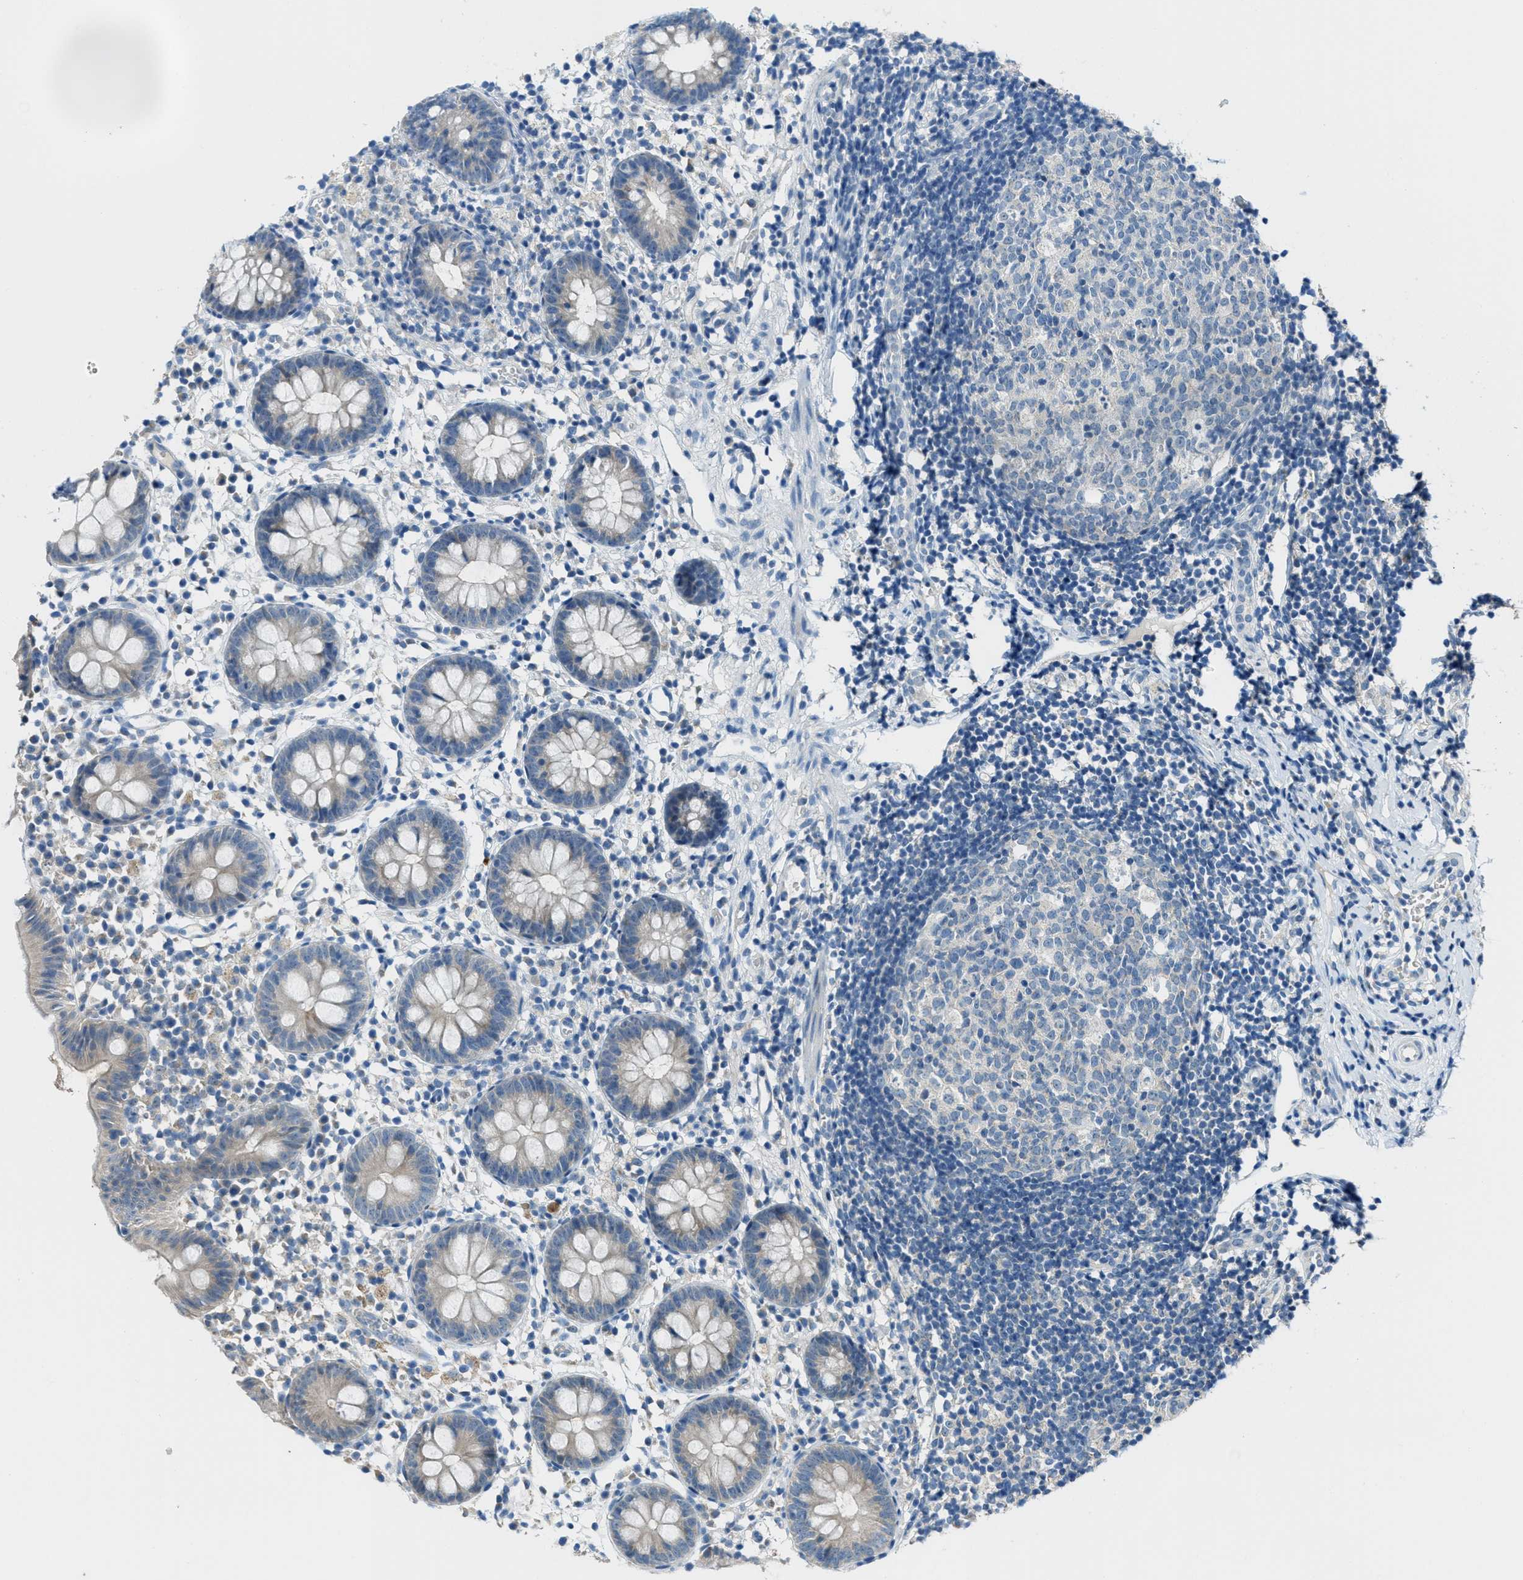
{"staining": {"intensity": "negative", "quantity": "none", "location": "none"}, "tissue": "appendix", "cell_type": "Glandular cells", "image_type": "normal", "snomed": [{"axis": "morphology", "description": "Normal tissue, NOS"}, {"axis": "topography", "description": "Appendix"}], "caption": "DAB immunohistochemical staining of unremarkable human appendix displays no significant staining in glandular cells.", "gene": "CDON", "patient": {"sex": "female", "age": 20}}